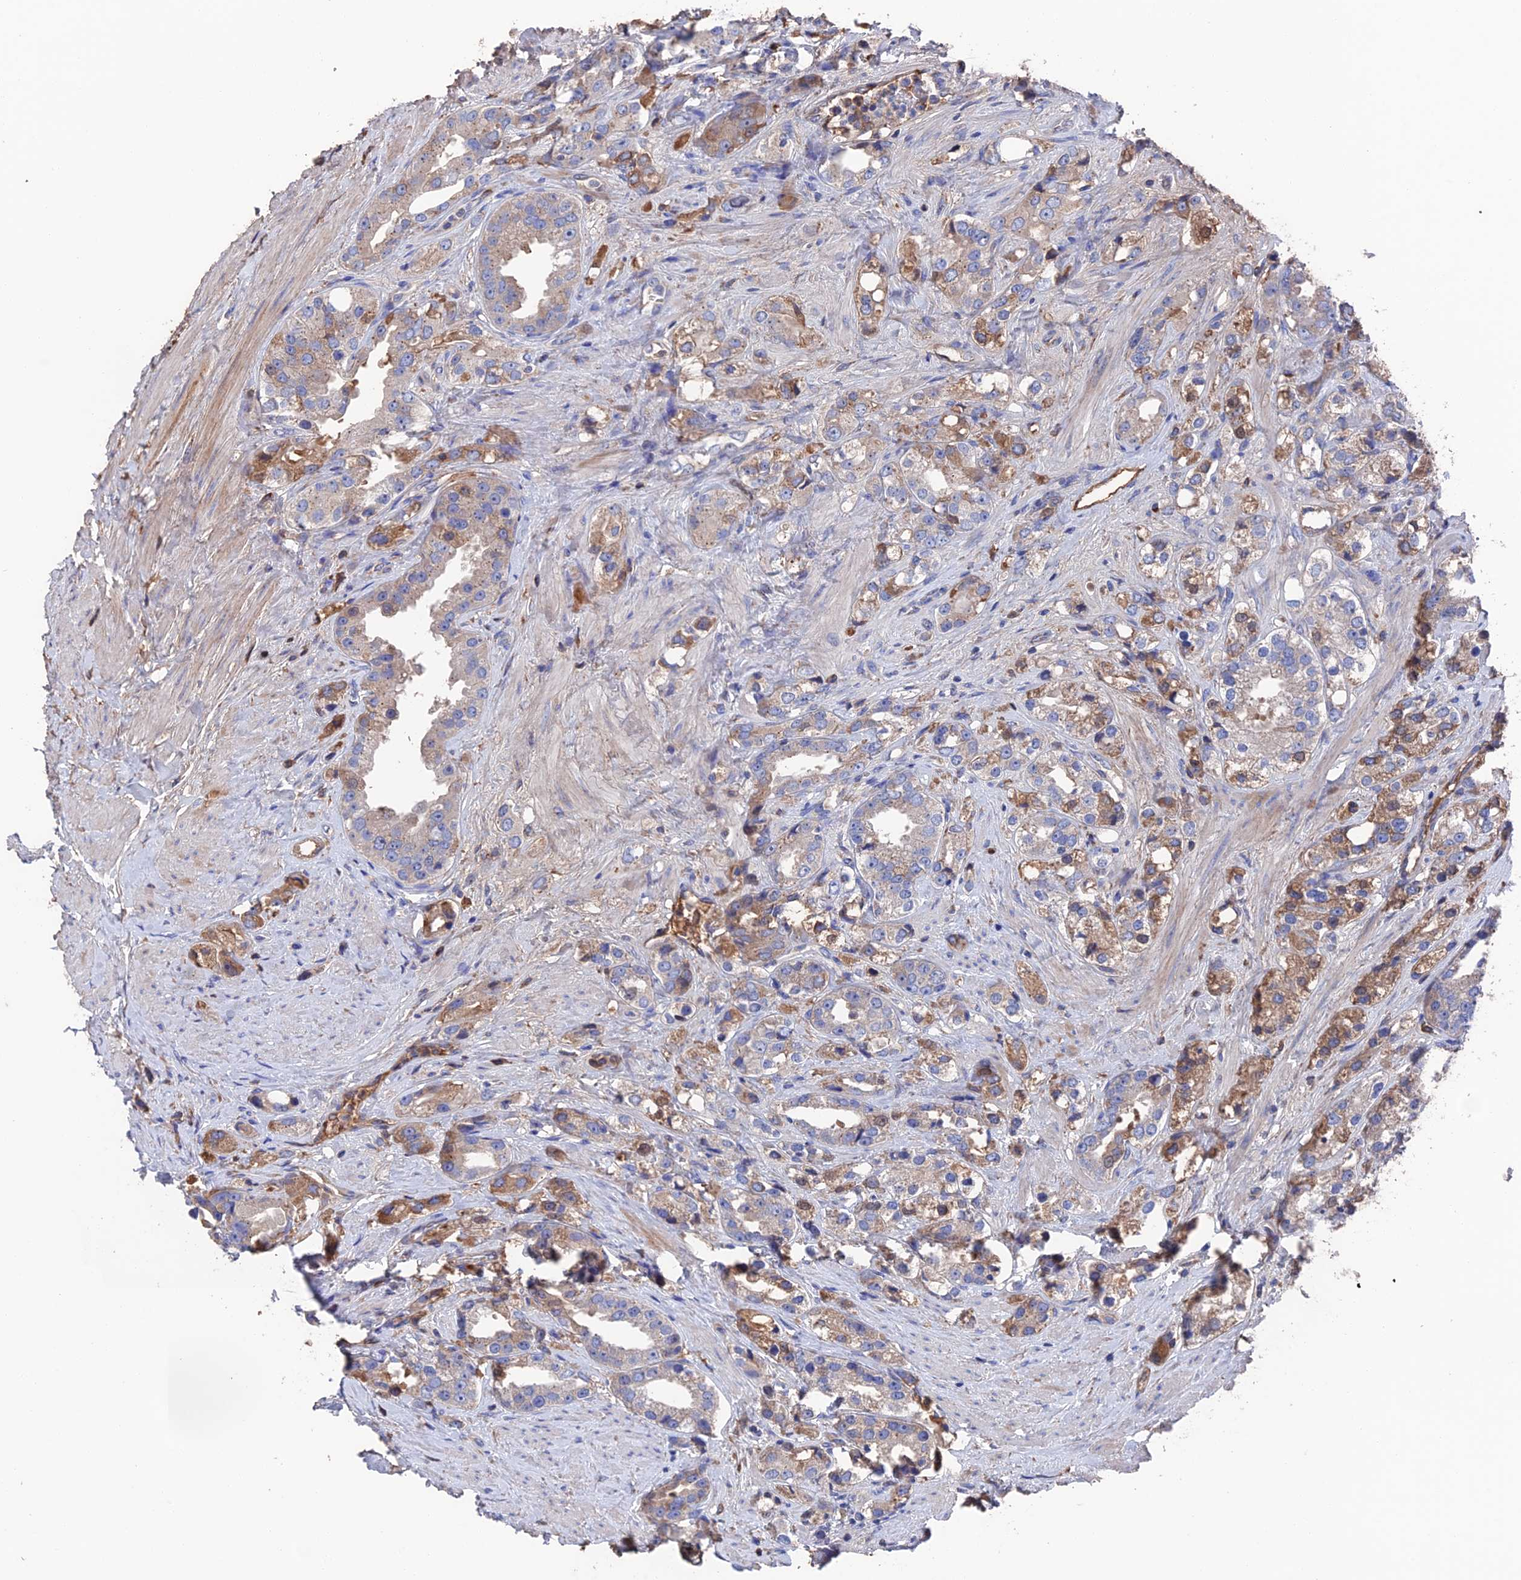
{"staining": {"intensity": "moderate", "quantity": "25%-75%", "location": "cytoplasmic/membranous"}, "tissue": "prostate cancer", "cell_type": "Tumor cells", "image_type": "cancer", "snomed": [{"axis": "morphology", "description": "Adenocarcinoma, NOS"}, {"axis": "topography", "description": "Prostate"}], "caption": "A brown stain shows moderate cytoplasmic/membranous positivity of a protein in prostate cancer (adenocarcinoma) tumor cells.", "gene": "HPF1", "patient": {"sex": "male", "age": 79}}